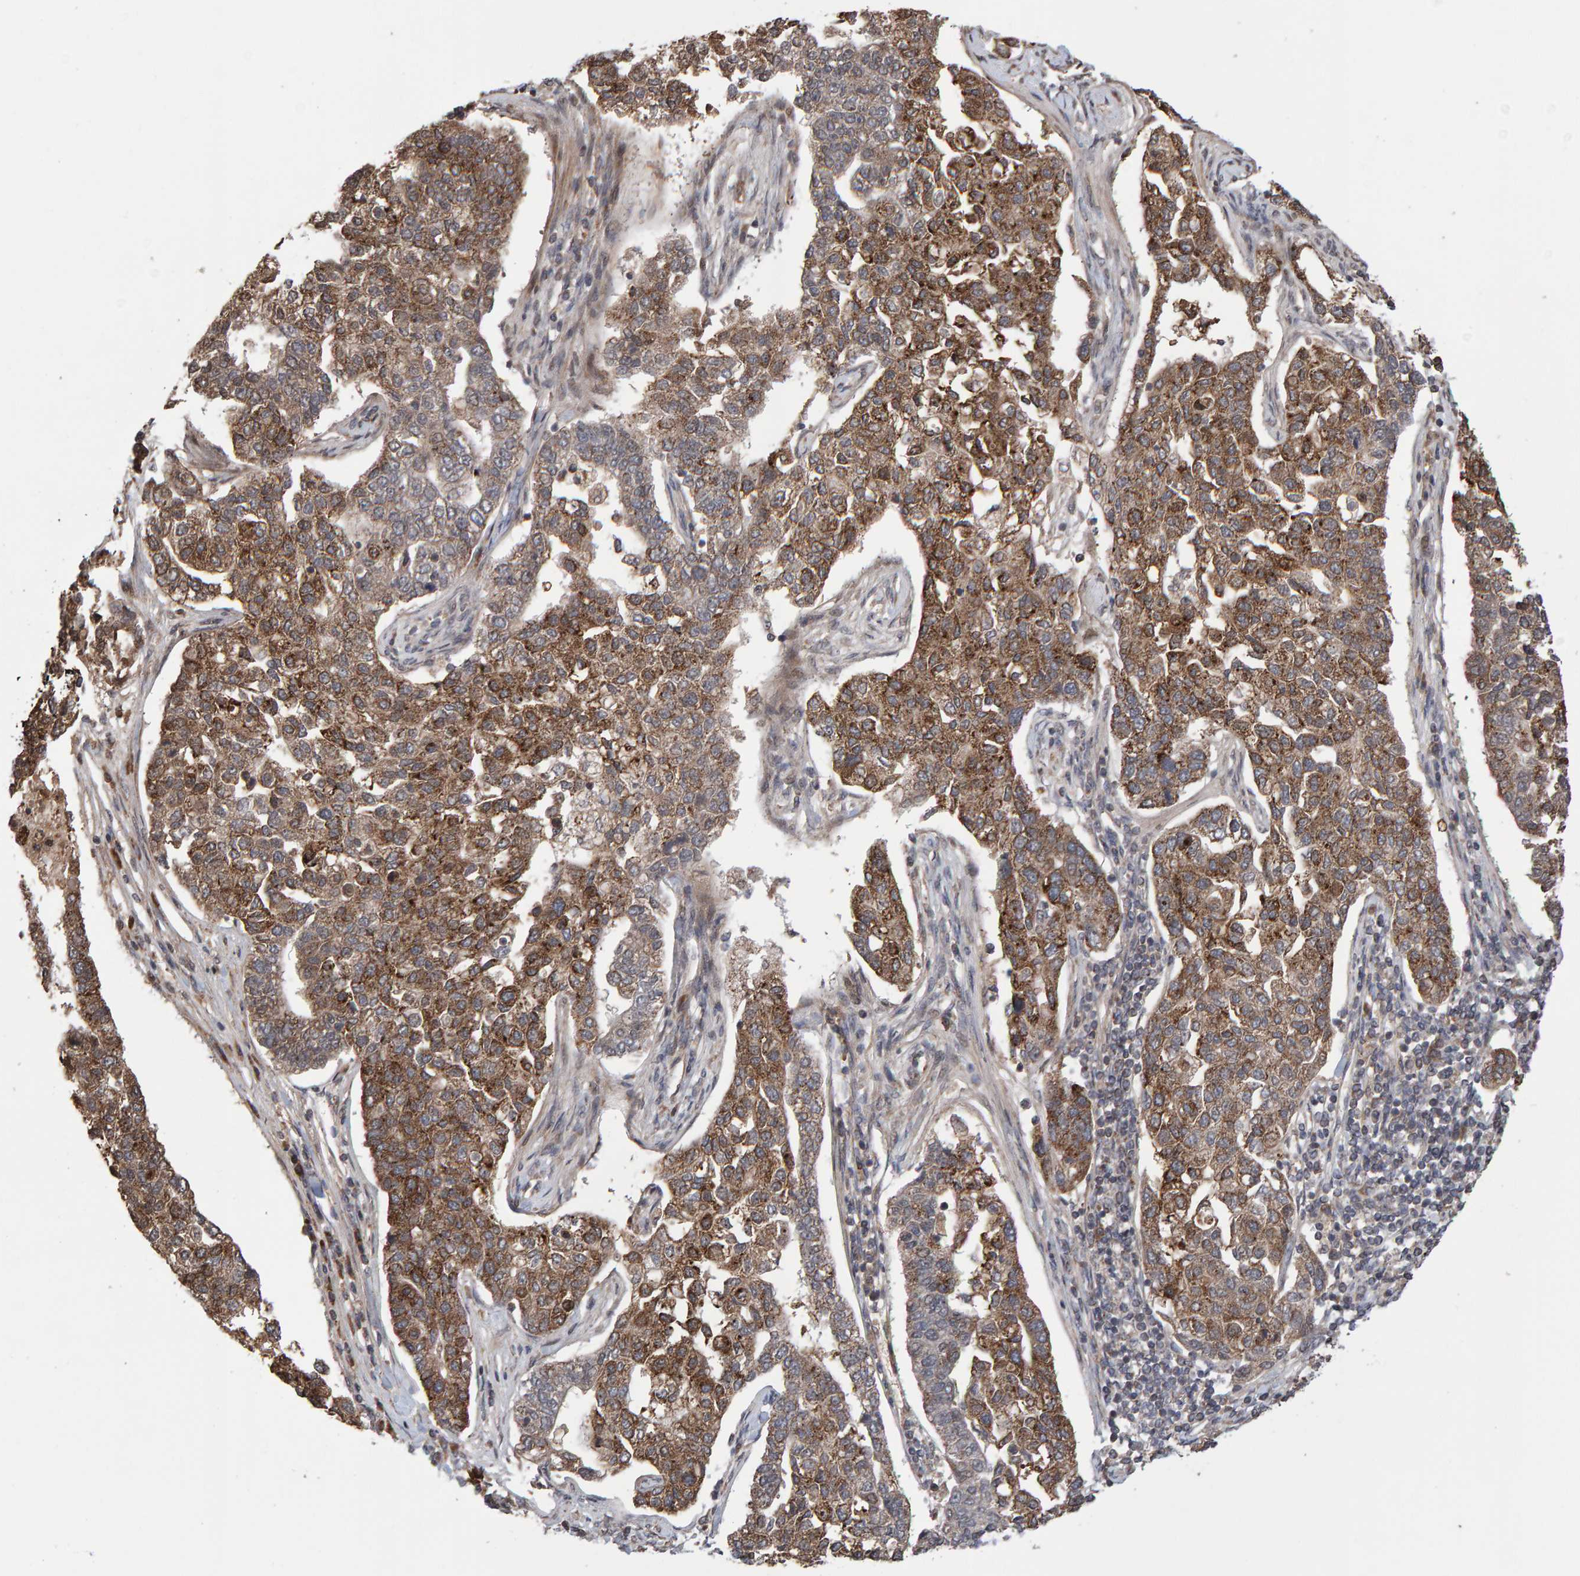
{"staining": {"intensity": "moderate", "quantity": ">75%", "location": "cytoplasmic/membranous"}, "tissue": "pancreatic cancer", "cell_type": "Tumor cells", "image_type": "cancer", "snomed": [{"axis": "morphology", "description": "Adenocarcinoma, NOS"}, {"axis": "topography", "description": "Pancreas"}], "caption": "Pancreatic cancer (adenocarcinoma) tissue reveals moderate cytoplasmic/membranous positivity in approximately >75% of tumor cells", "gene": "PECR", "patient": {"sex": "female", "age": 61}}